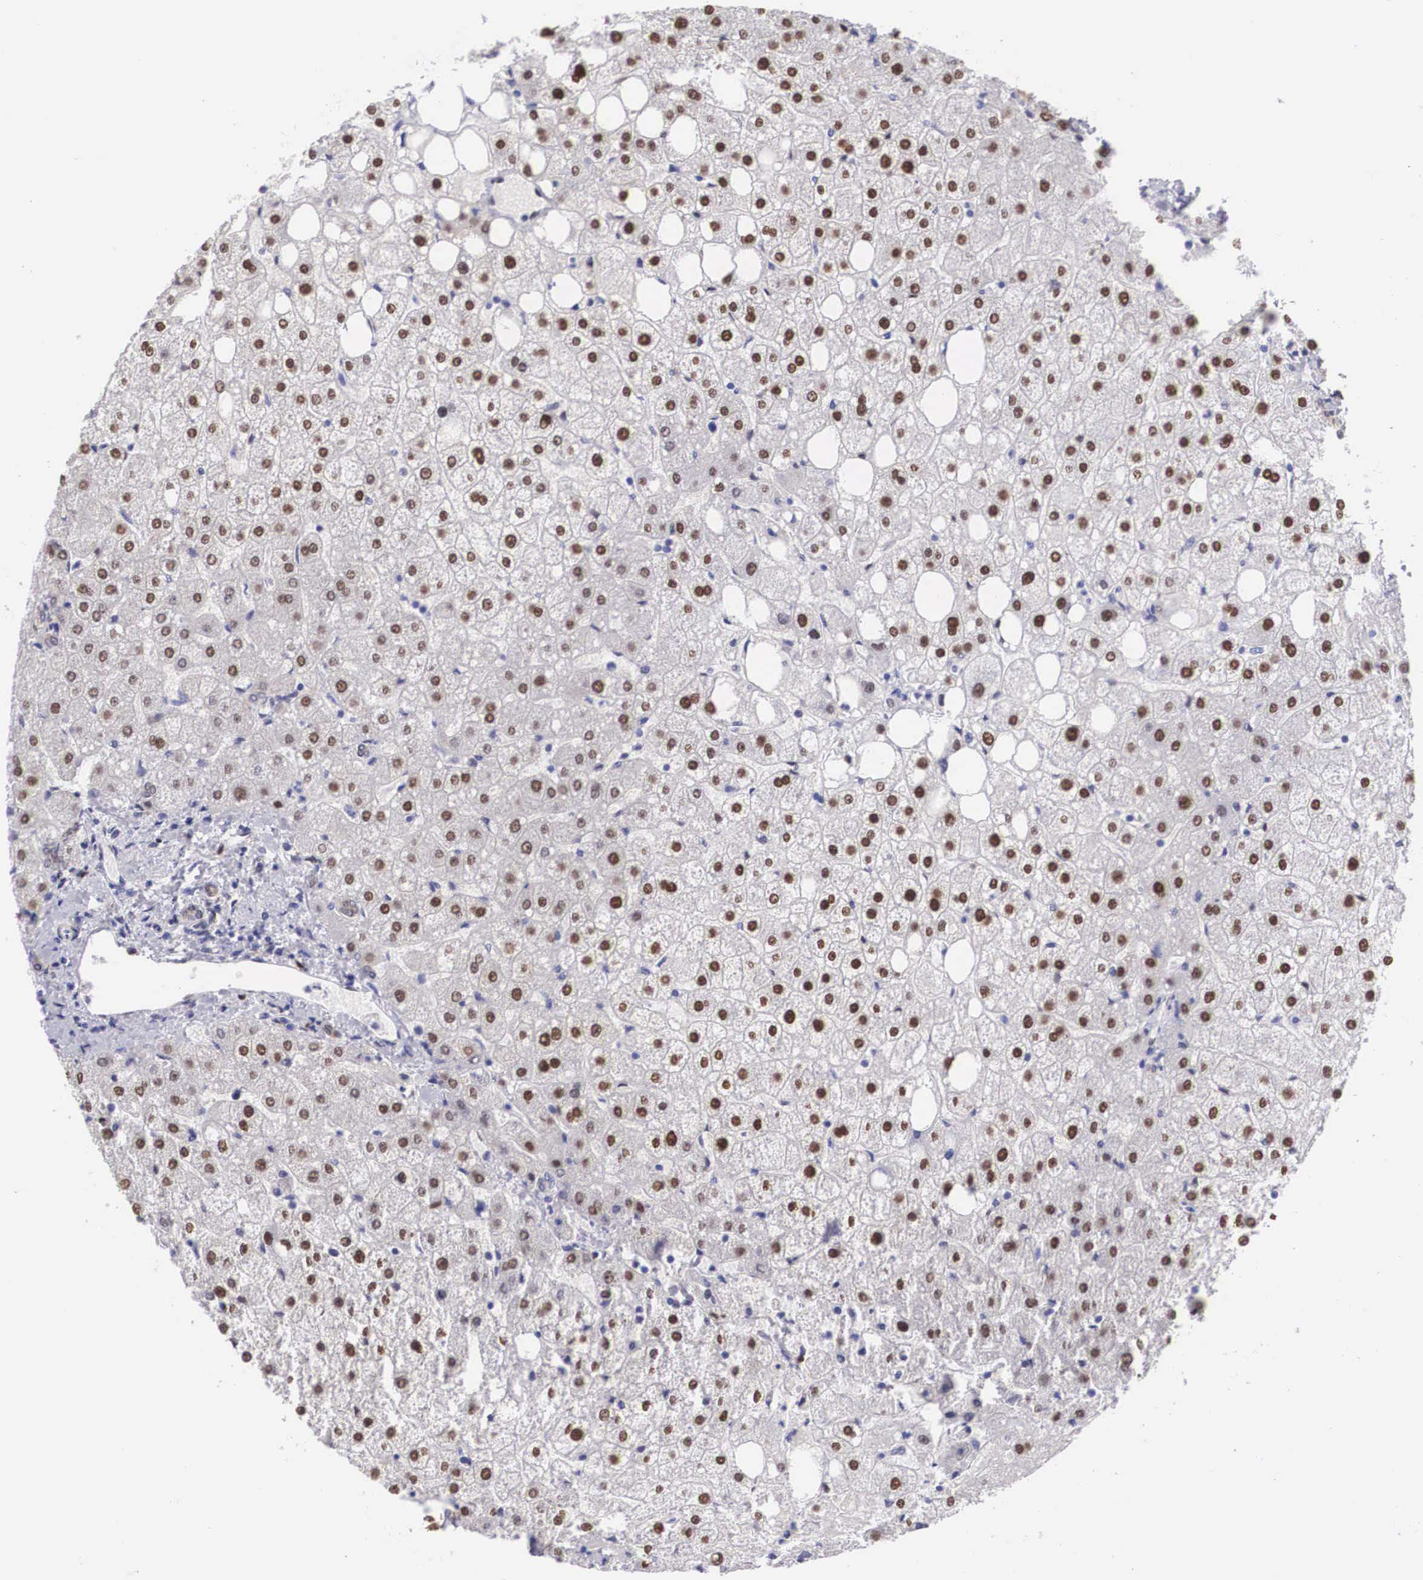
{"staining": {"intensity": "weak", "quantity": "<25%", "location": "nuclear"}, "tissue": "liver", "cell_type": "Cholangiocytes", "image_type": "normal", "snomed": [{"axis": "morphology", "description": "Normal tissue, NOS"}, {"axis": "topography", "description": "Liver"}], "caption": "This is an immunohistochemistry histopathology image of unremarkable human liver. There is no expression in cholangiocytes.", "gene": "HMGN5", "patient": {"sex": "male", "age": 35}}